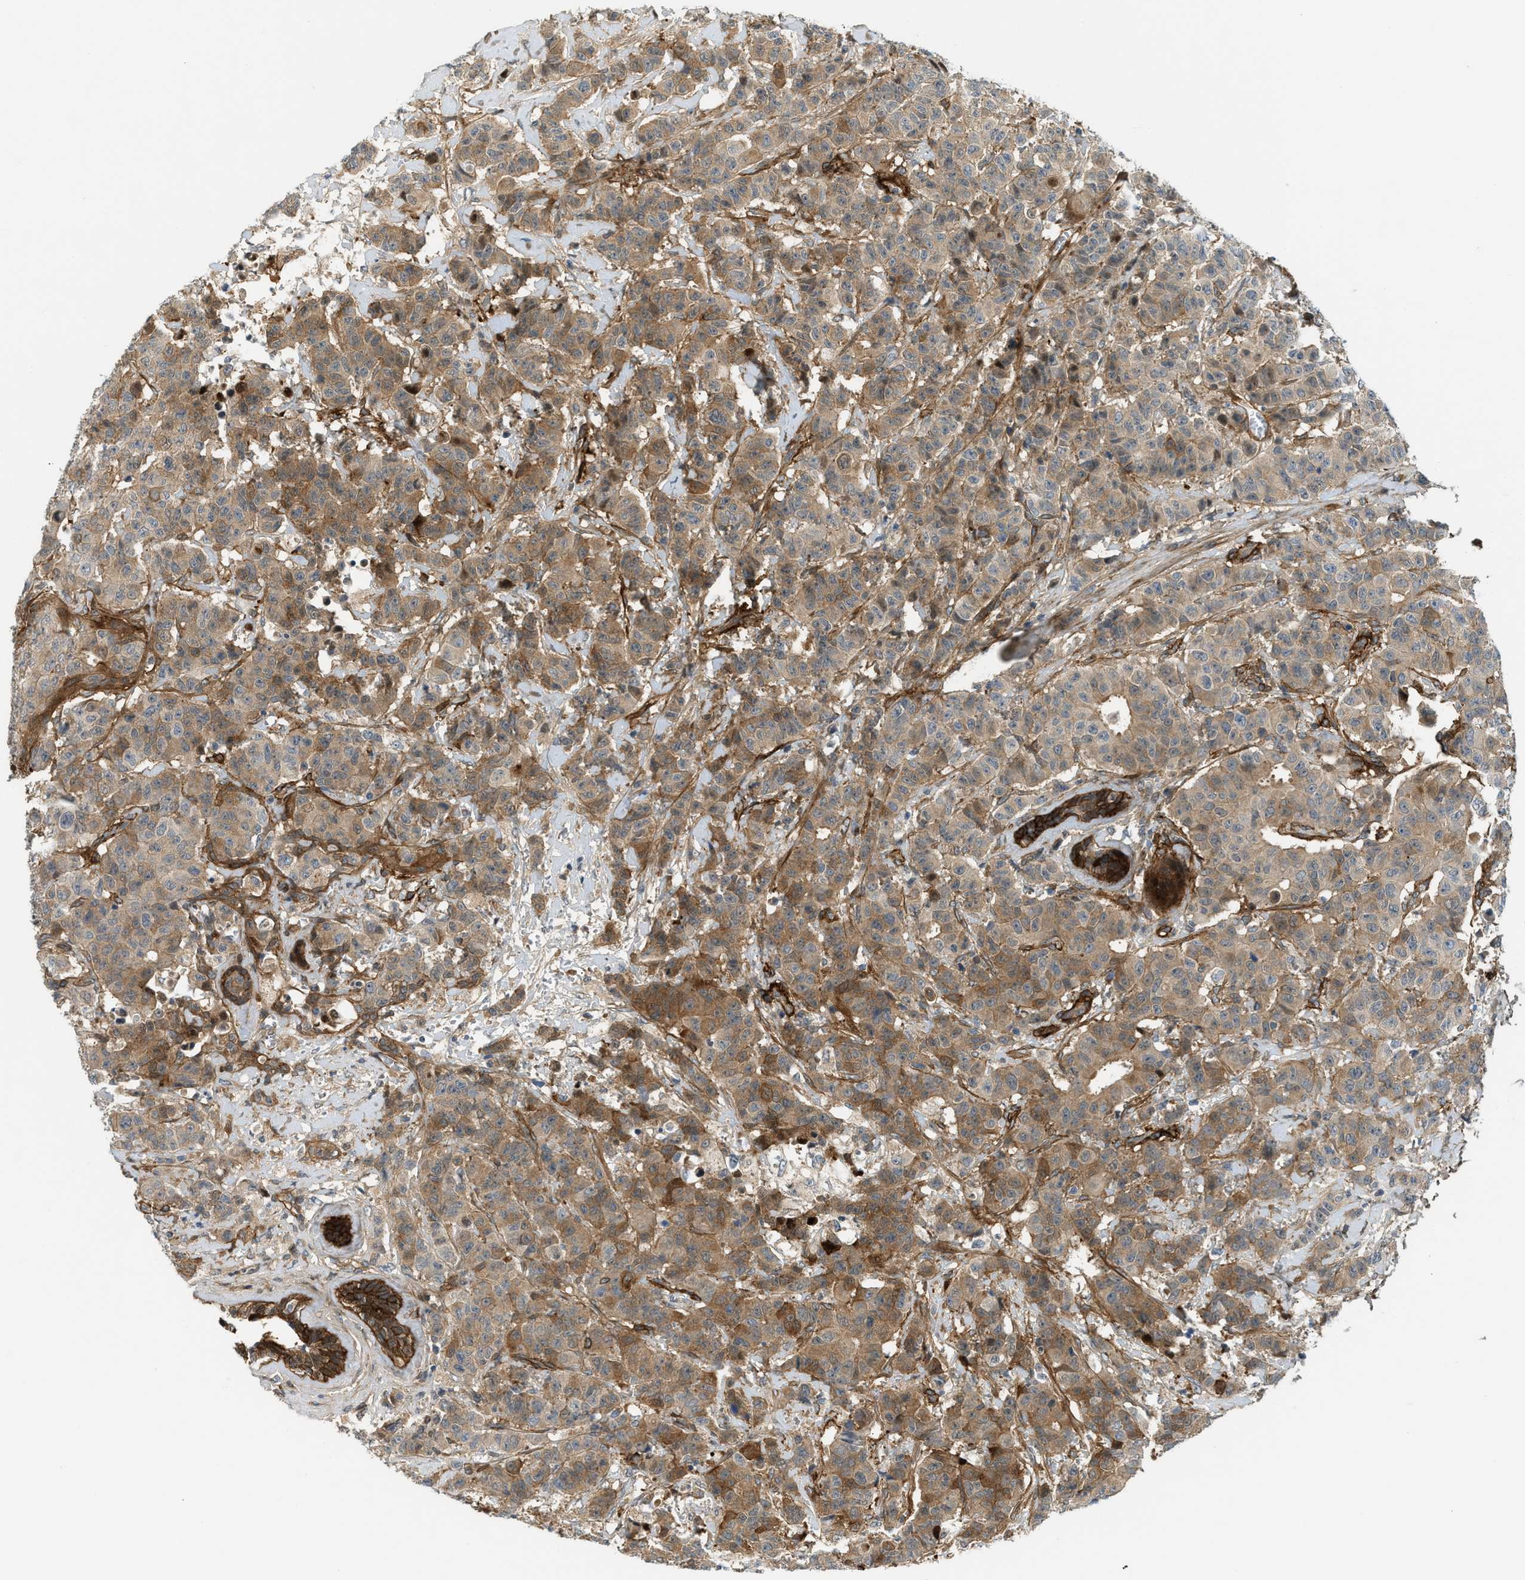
{"staining": {"intensity": "moderate", "quantity": ">75%", "location": "cytoplasmic/membranous"}, "tissue": "breast cancer", "cell_type": "Tumor cells", "image_type": "cancer", "snomed": [{"axis": "morphology", "description": "Normal tissue, NOS"}, {"axis": "morphology", "description": "Duct carcinoma"}, {"axis": "topography", "description": "Breast"}], "caption": "A histopathology image showing moderate cytoplasmic/membranous staining in about >75% of tumor cells in breast invasive ductal carcinoma, as visualized by brown immunohistochemical staining.", "gene": "EDNRA", "patient": {"sex": "female", "age": 40}}